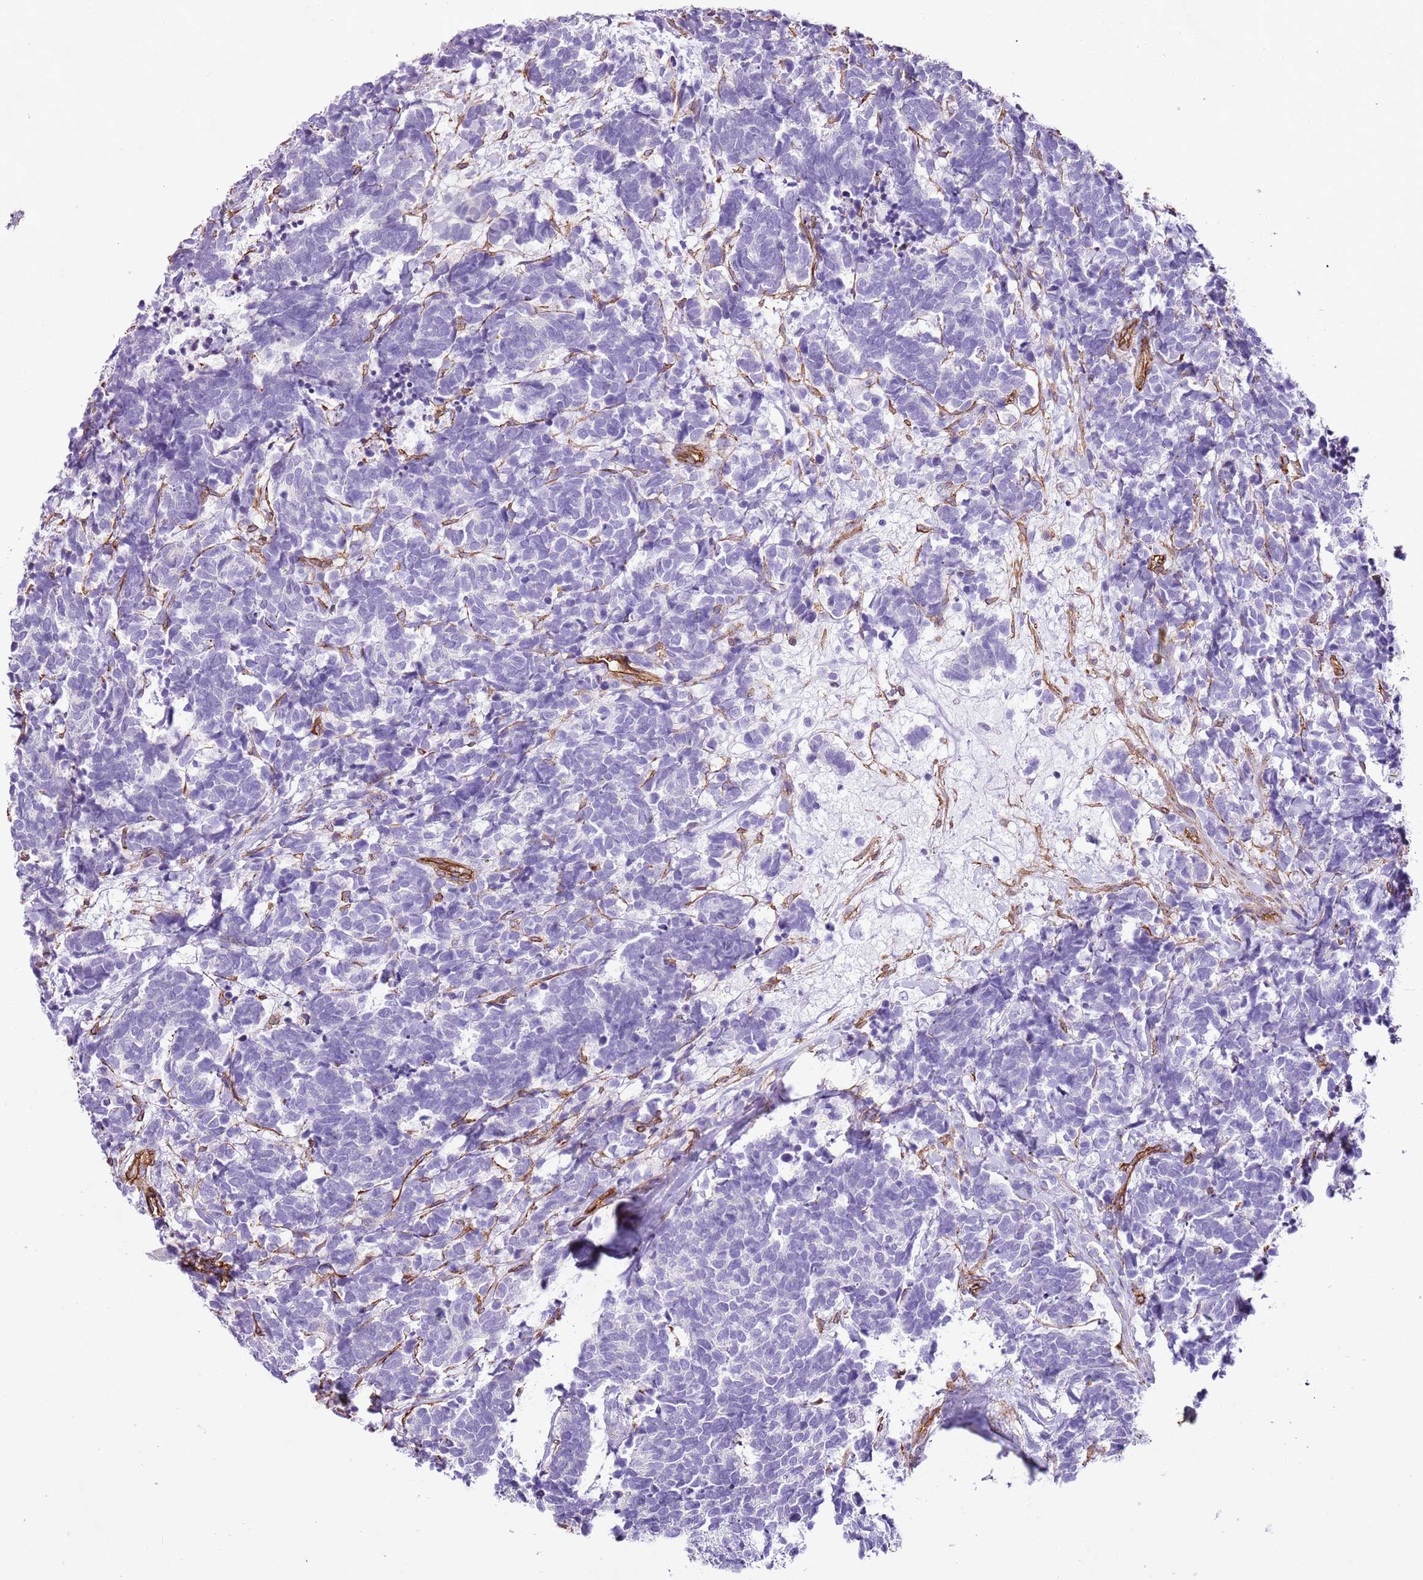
{"staining": {"intensity": "negative", "quantity": "none", "location": "none"}, "tissue": "carcinoid", "cell_type": "Tumor cells", "image_type": "cancer", "snomed": [{"axis": "morphology", "description": "Carcinoma, NOS"}, {"axis": "morphology", "description": "Carcinoid, malignant, NOS"}, {"axis": "topography", "description": "Prostate"}], "caption": "High magnification brightfield microscopy of carcinoma stained with DAB (3,3'-diaminobenzidine) (brown) and counterstained with hematoxylin (blue): tumor cells show no significant expression.", "gene": "CTDSPL", "patient": {"sex": "male", "age": 57}}